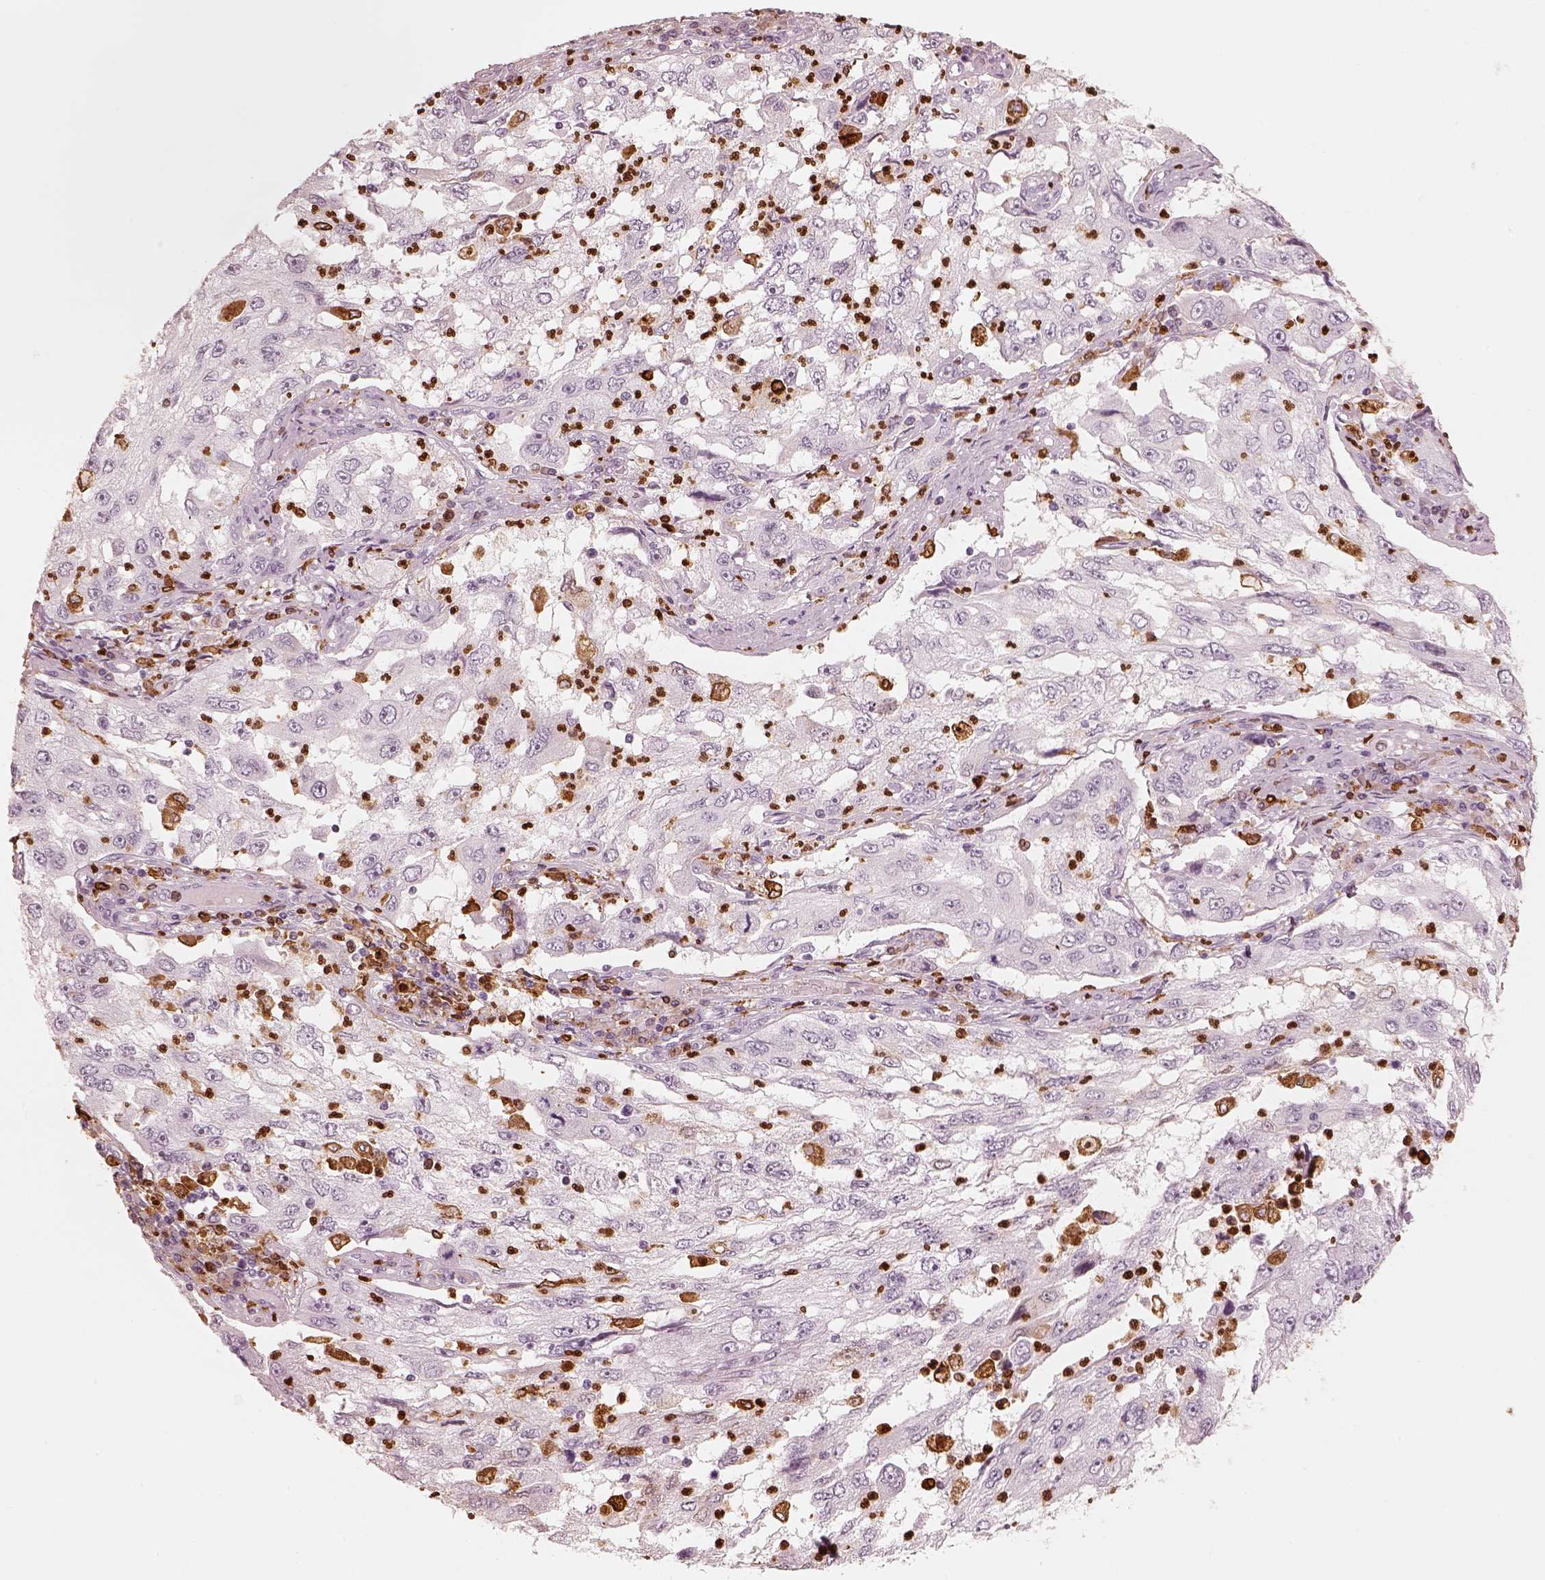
{"staining": {"intensity": "negative", "quantity": "none", "location": "none"}, "tissue": "cervical cancer", "cell_type": "Tumor cells", "image_type": "cancer", "snomed": [{"axis": "morphology", "description": "Squamous cell carcinoma, NOS"}, {"axis": "topography", "description": "Cervix"}], "caption": "Immunohistochemistry photomicrograph of squamous cell carcinoma (cervical) stained for a protein (brown), which reveals no staining in tumor cells.", "gene": "ALOX5", "patient": {"sex": "female", "age": 36}}